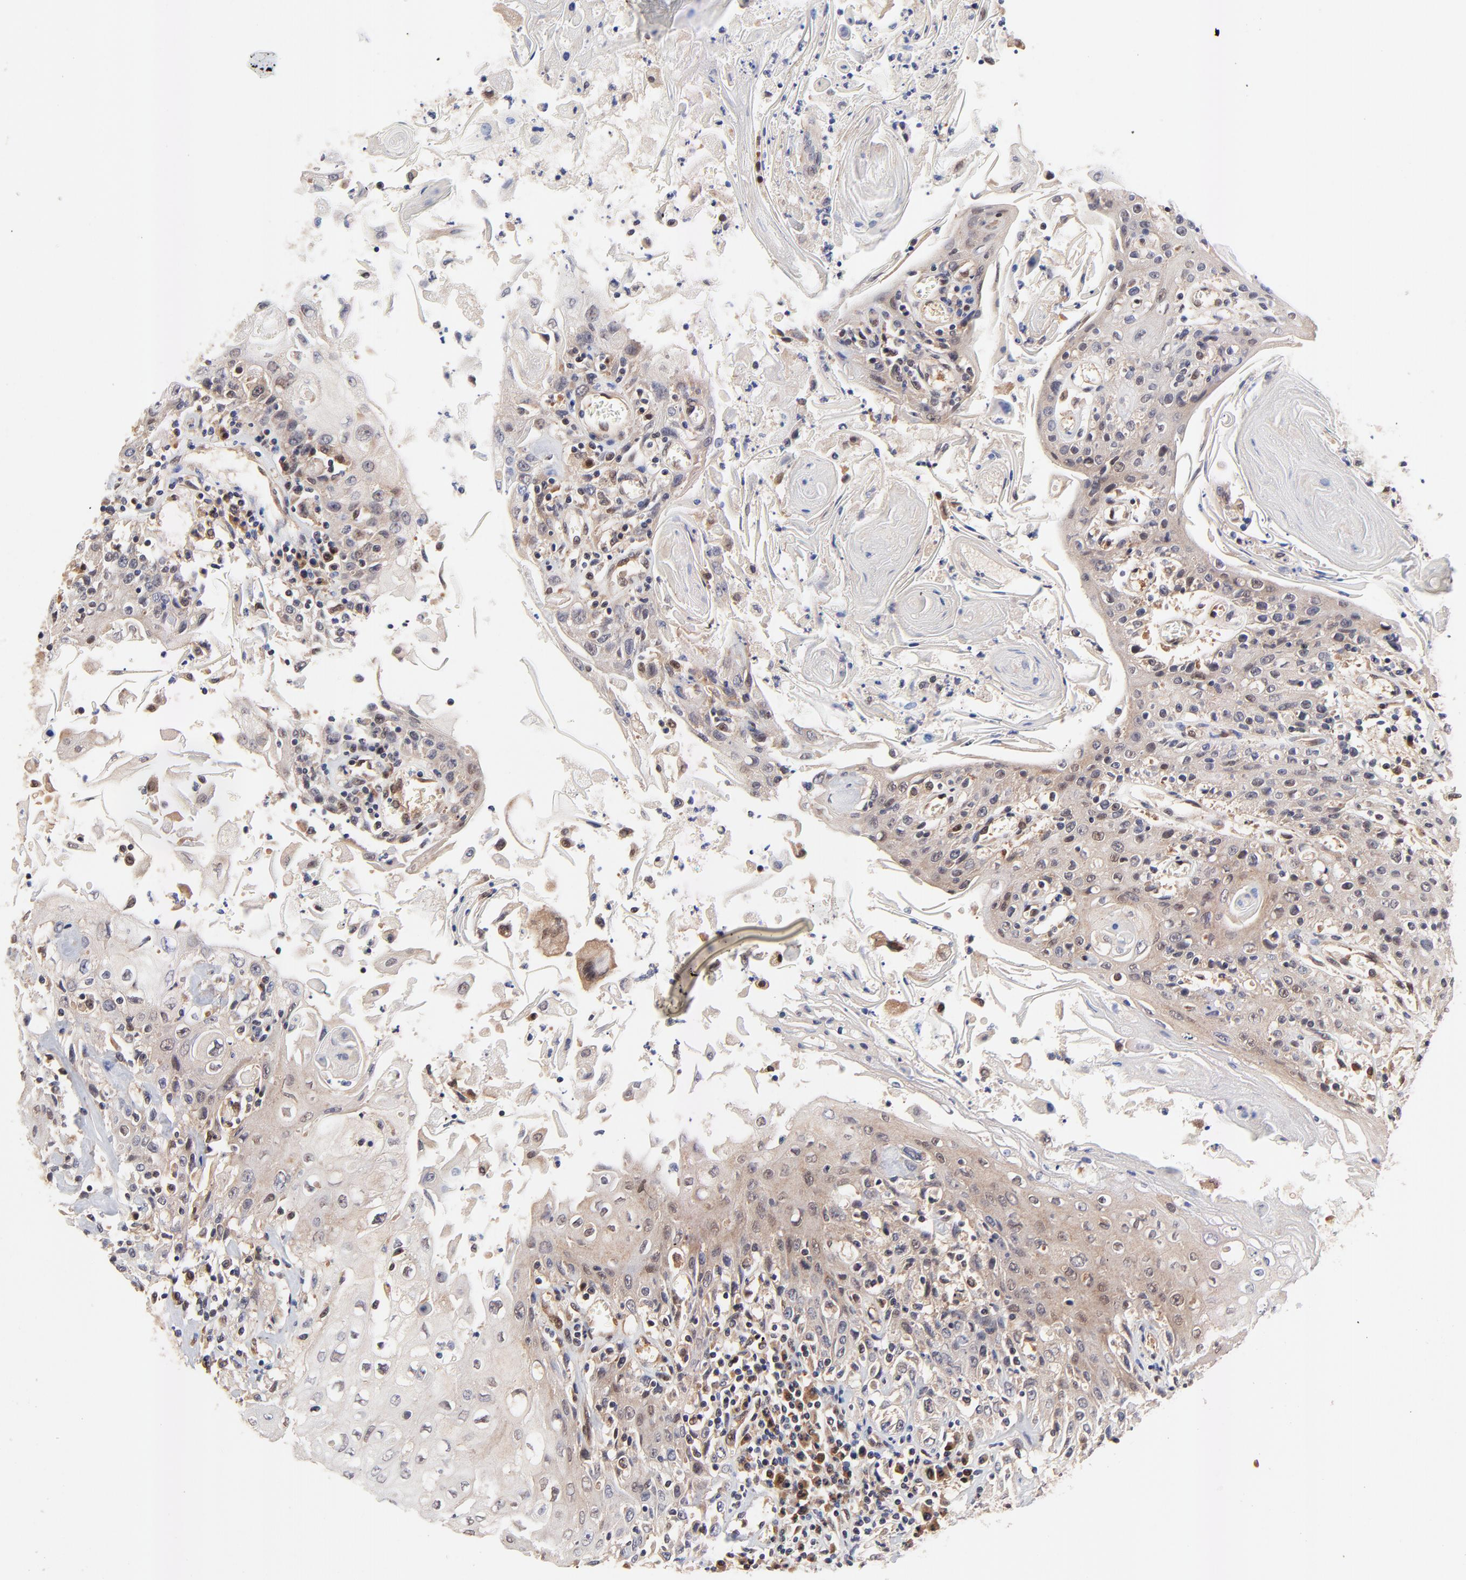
{"staining": {"intensity": "weak", "quantity": "25%-75%", "location": "cytoplasmic/membranous,nuclear"}, "tissue": "head and neck cancer", "cell_type": "Tumor cells", "image_type": "cancer", "snomed": [{"axis": "morphology", "description": "Squamous cell carcinoma, NOS"}, {"axis": "topography", "description": "Oral tissue"}, {"axis": "topography", "description": "Head-Neck"}], "caption": "Head and neck cancer (squamous cell carcinoma) tissue displays weak cytoplasmic/membranous and nuclear expression in about 25%-75% of tumor cells, visualized by immunohistochemistry. (DAB IHC with brightfield microscopy, high magnification).", "gene": "TXNL1", "patient": {"sex": "female", "age": 76}}